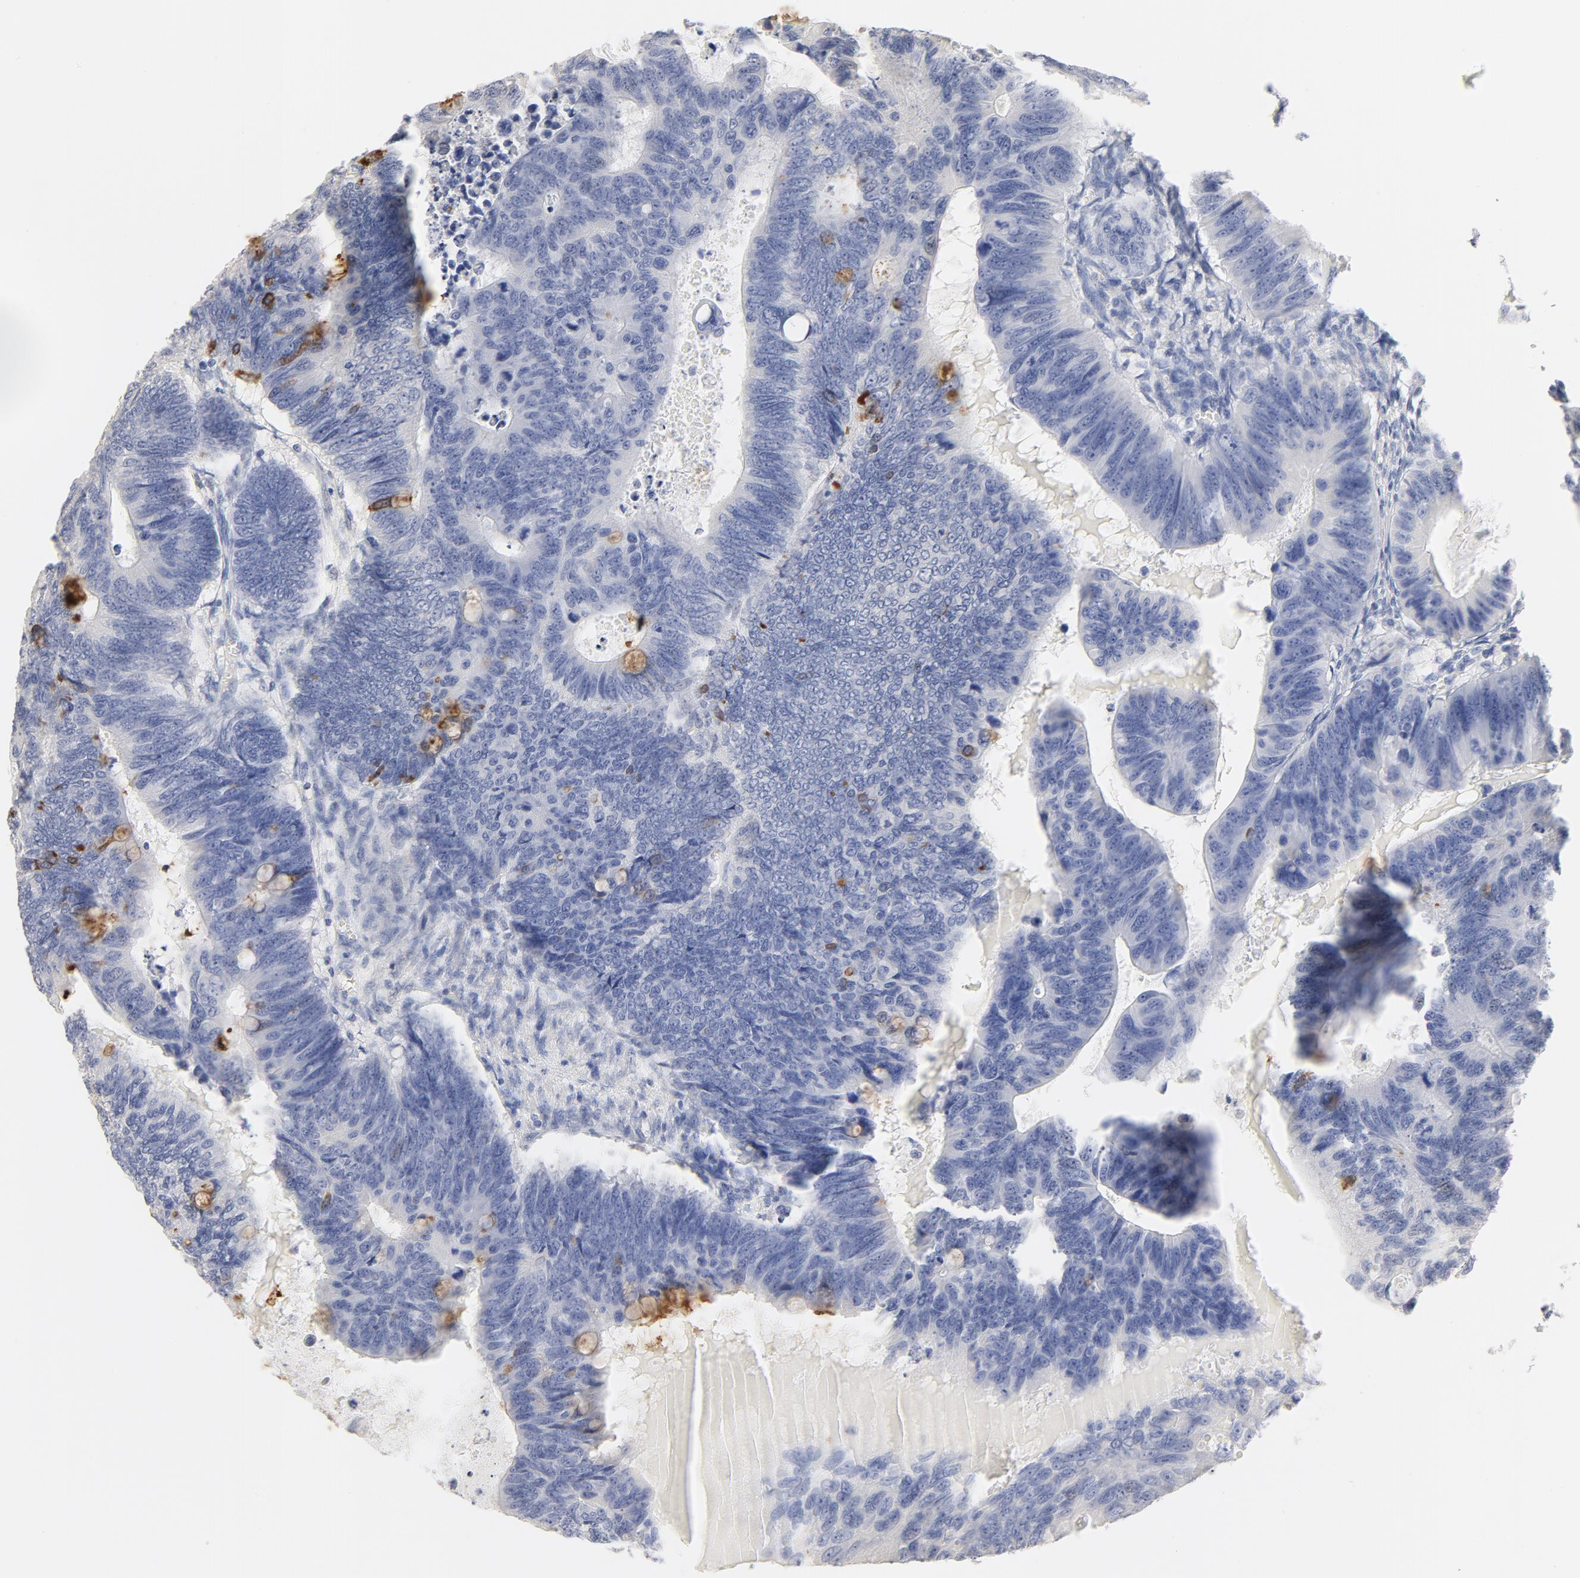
{"staining": {"intensity": "moderate", "quantity": "<25%", "location": "cytoplasmic/membranous"}, "tissue": "colorectal cancer", "cell_type": "Tumor cells", "image_type": "cancer", "snomed": [{"axis": "morphology", "description": "Adenocarcinoma, NOS"}, {"axis": "topography", "description": "Colon"}], "caption": "Immunohistochemistry (IHC) of adenocarcinoma (colorectal) demonstrates low levels of moderate cytoplasmic/membranous staining in approximately <25% of tumor cells.", "gene": "FCGBP", "patient": {"sex": "female", "age": 55}}